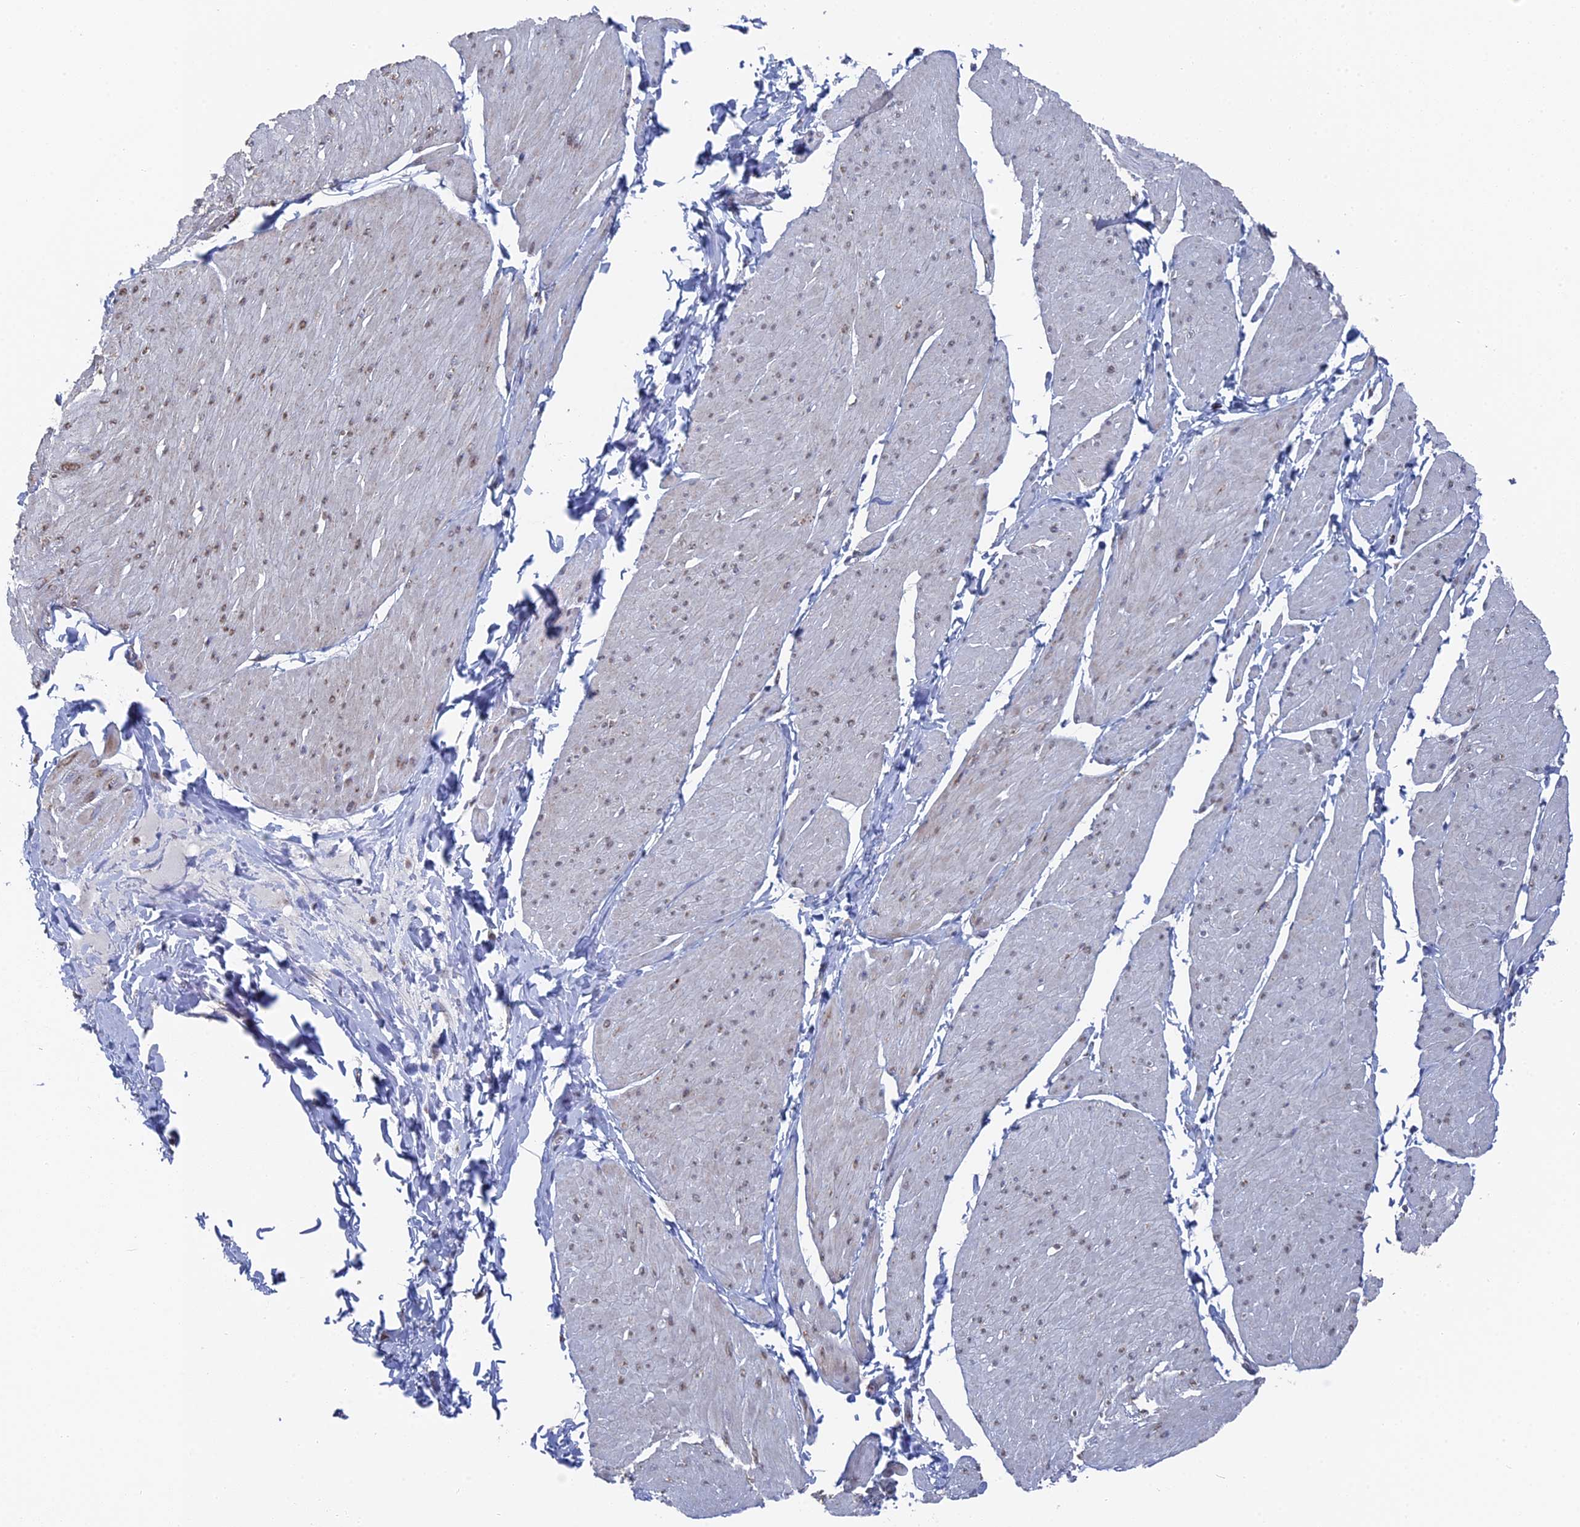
{"staining": {"intensity": "weak", "quantity": "25%-75%", "location": "nuclear"}, "tissue": "smooth muscle", "cell_type": "Smooth muscle cells", "image_type": "normal", "snomed": [{"axis": "morphology", "description": "Urothelial carcinoma, High grade"}, {"axis": "topography", "description": "Urinary bladder"}], "caption": "DAB (3,3'-diaminobenzidine) immunohistochemical staining of unremarkable smooth muscle reveals weak nuclear protein staining in about 25%-75% of smooth muscle cells.", "gene": "SMG9", "patient": {"sex": "male", "age": 46}}